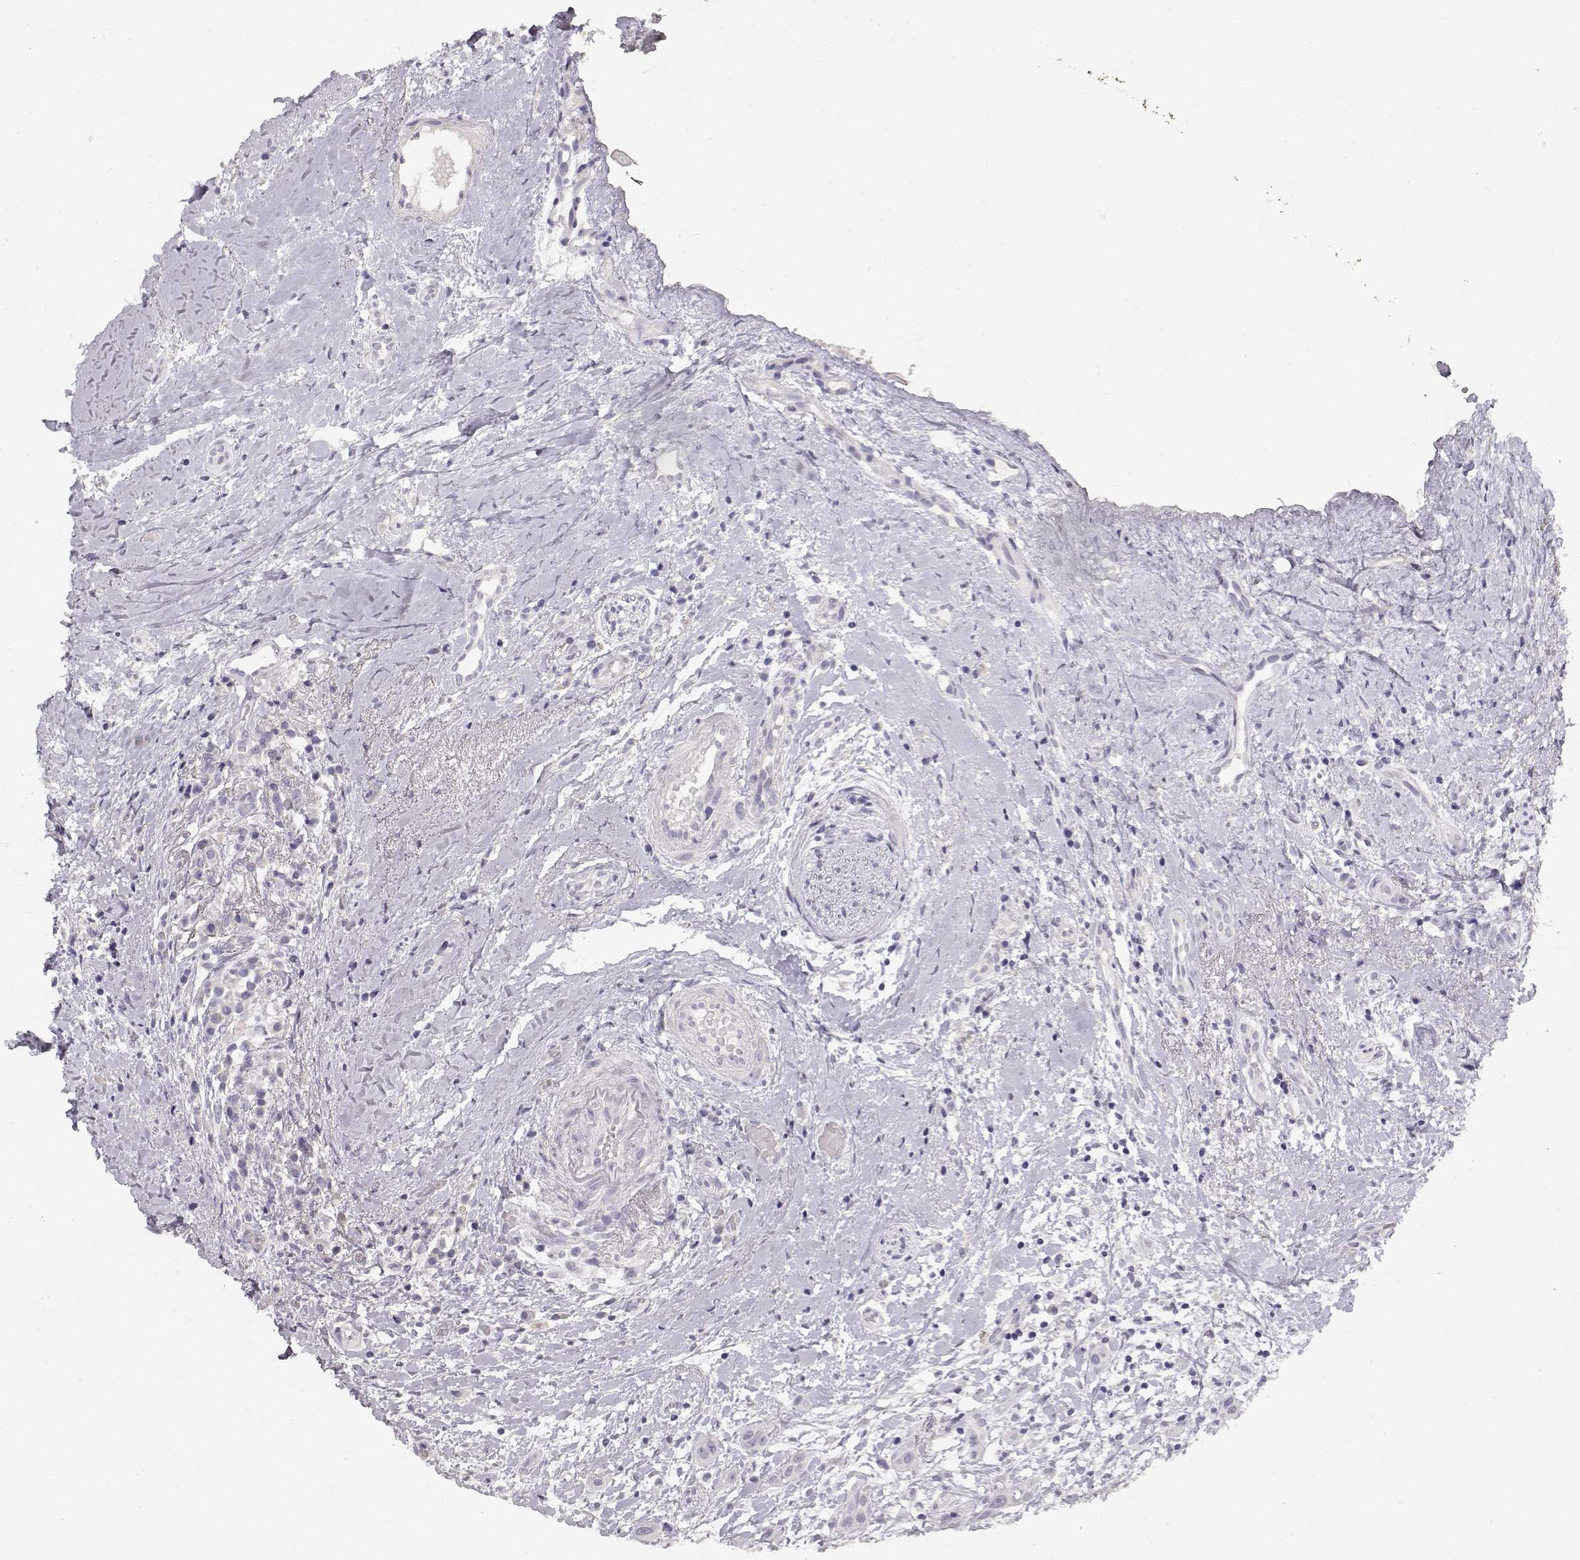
{"staining": {"intensity": "negative", "quantity": "none", "location": "none"}, "tissue": "head and neck cancer", "cell_type": "Tumor cells", "image_type": "cancer", "snomed": [{"axis": "morphology", "description": "Normal tissue, NOS"}, {"axis": "morphology", "description": "Squamous cell carcinoma, NOS"}, {"axis": "topography", "description": "Oral tissue"}, {"axis": "topography", "description": "Salivary gland"}, {"axis": "topography", "description": "Head-Neck"}], "caption": "This is an IHC image of human squamous cell carcinoma (head and neck). There is no staining in tumor cells.", "gene": "TPH2", "patient": {"sex": "female", "age": 62}}